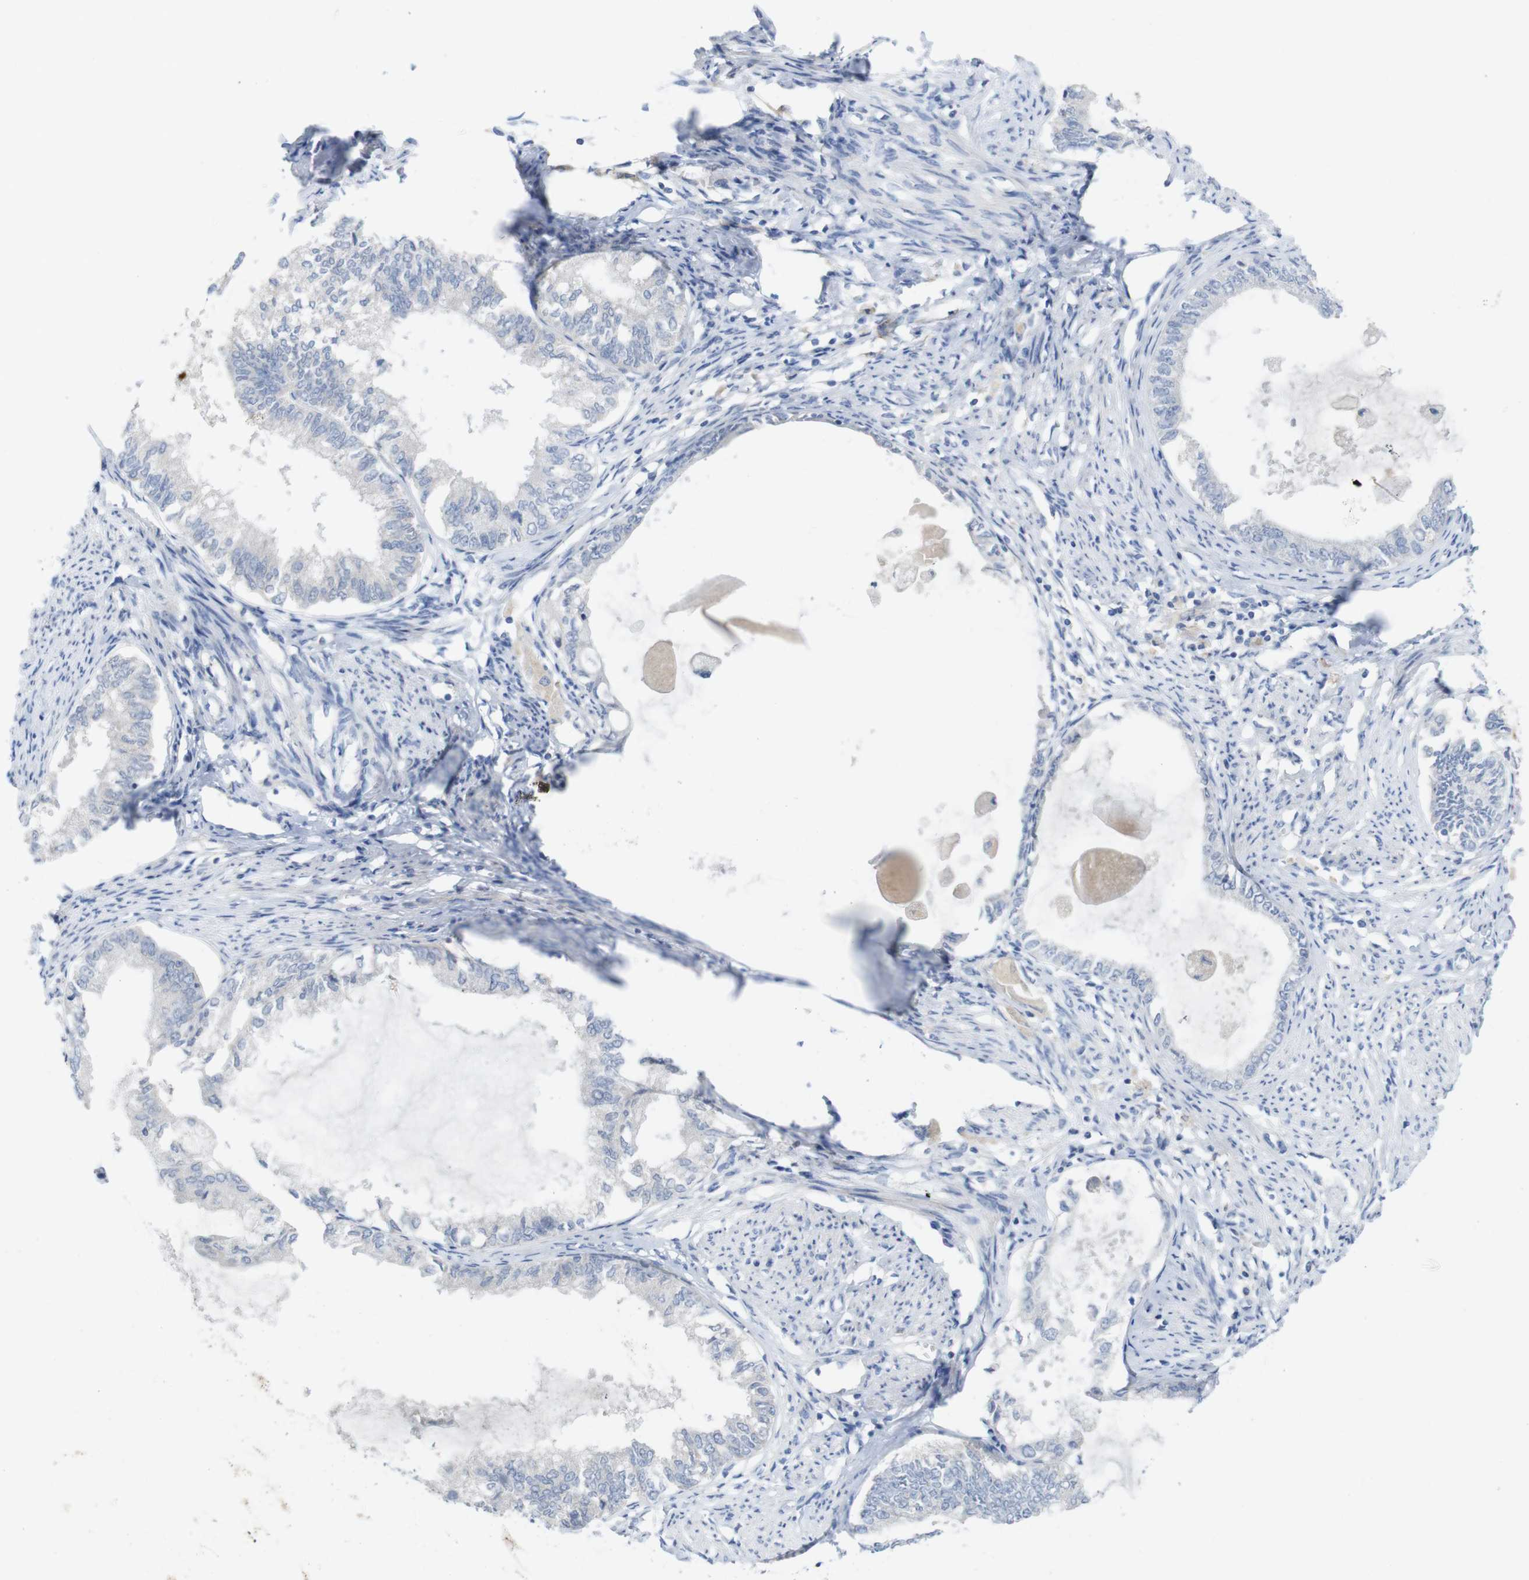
{"staining": {"intensity": "negative", "quantity": "none", "location": "none"}, "tissue": "endometrial cancer", "cell_type": "Tumor cells", "image_type": "cancer", "snomed": [{"axis": "morphology", "description": "Adenocarcinoma, NOS"}, {"axis": "topography", "description": "Endometrium"}], "caption": "There is no significant positivity in tumor cells of endometrial adenocarcinoma.", "gene": "SLAMF7", "patient": {"sex": "female", "age": 86}}